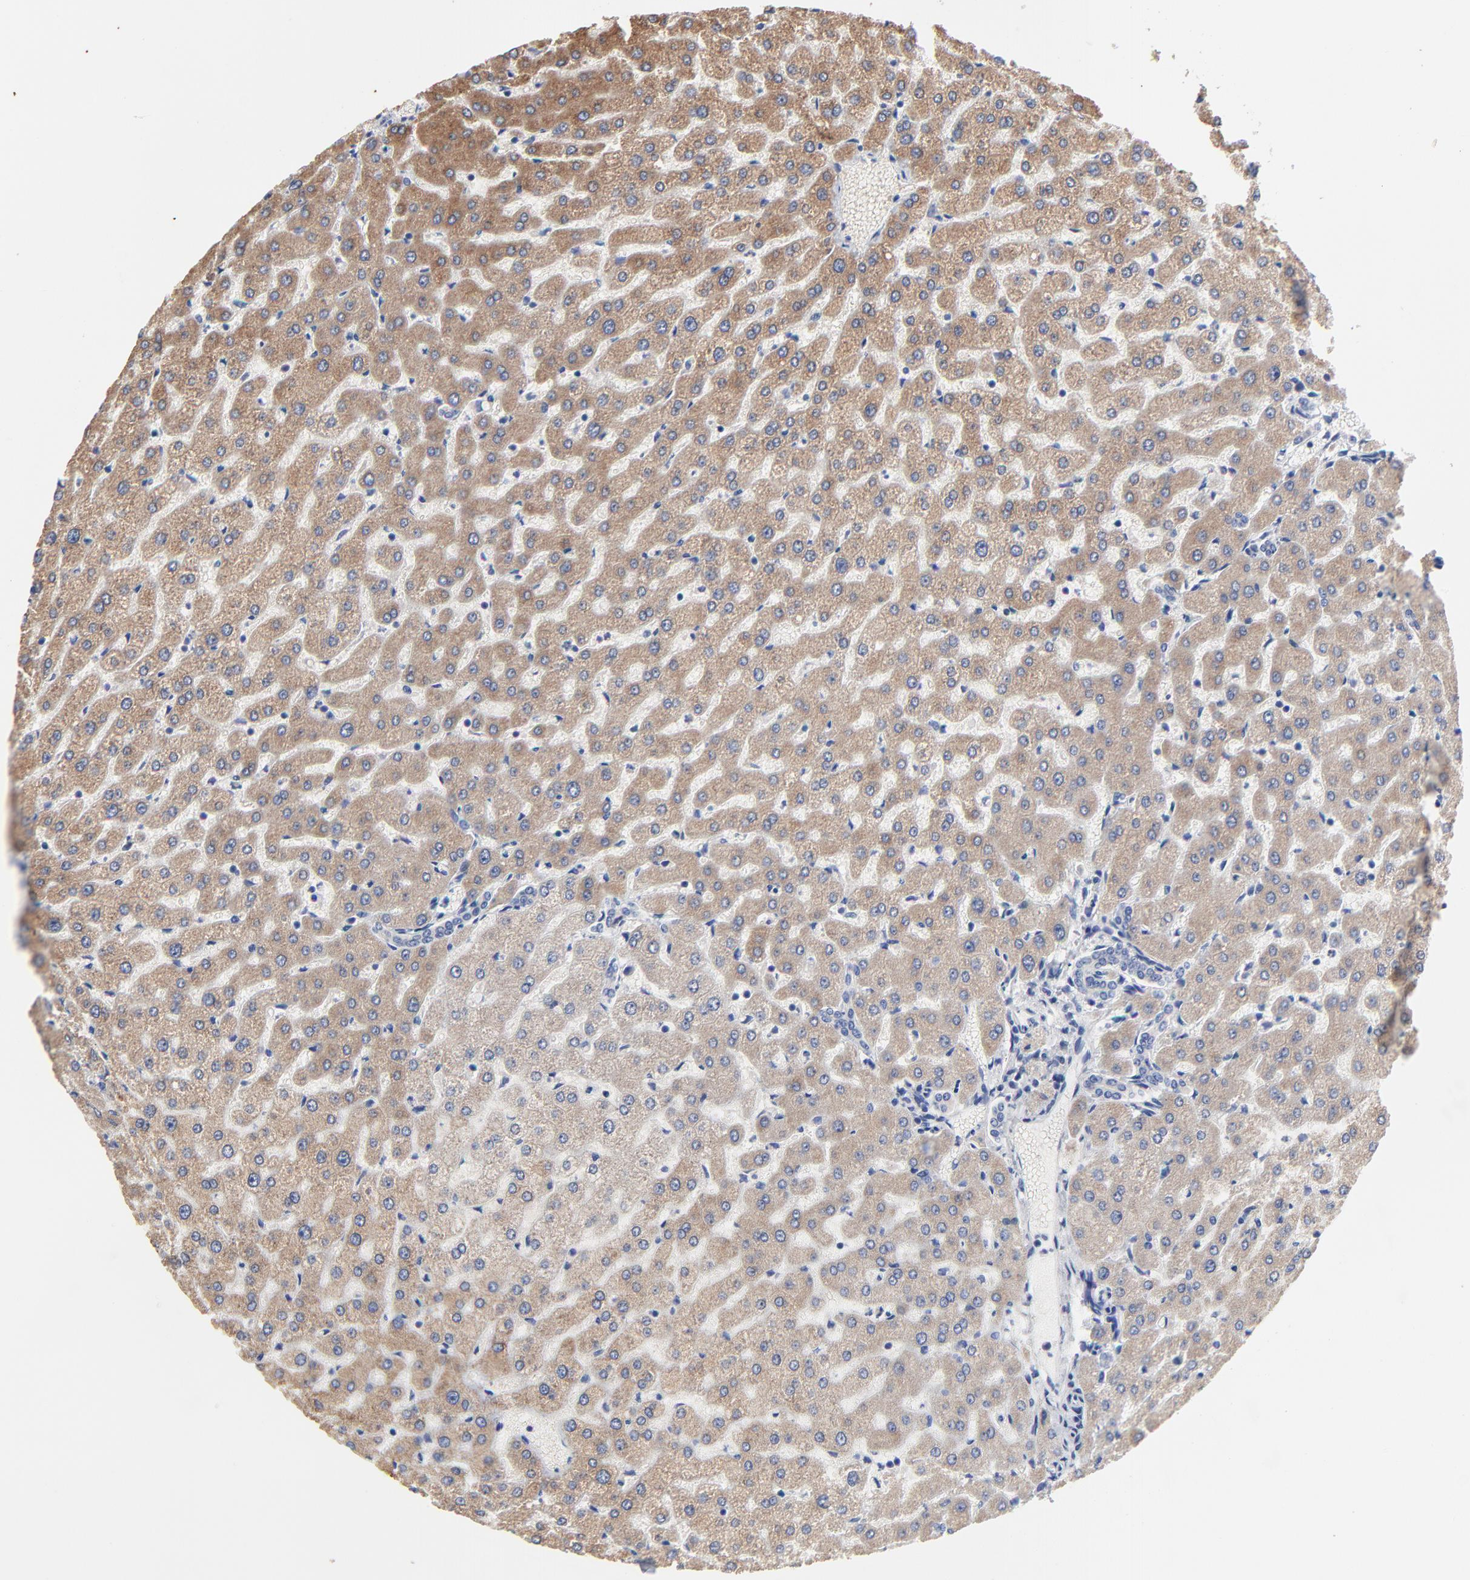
{"staining": {"intensity": "negative", "quantity": "none", "location": "none"}, "tissue": "liver", "cell_type": "Cholangiocytes", "image_type": "normal", "snomed": [{"axis": "morphology", "description": "Normal tissue, NOS"}, {"axis": "morphology", "description": "Fibrosis, NOS"}, {"axis": "topography", "description": "Liver"}], "caption": "This is an immunohistochemistry image of unremarkable liver. There is no positivity in cholangiocytes.", "gene": "AADAC", "patient": {"sex": "female", "age": 29}}